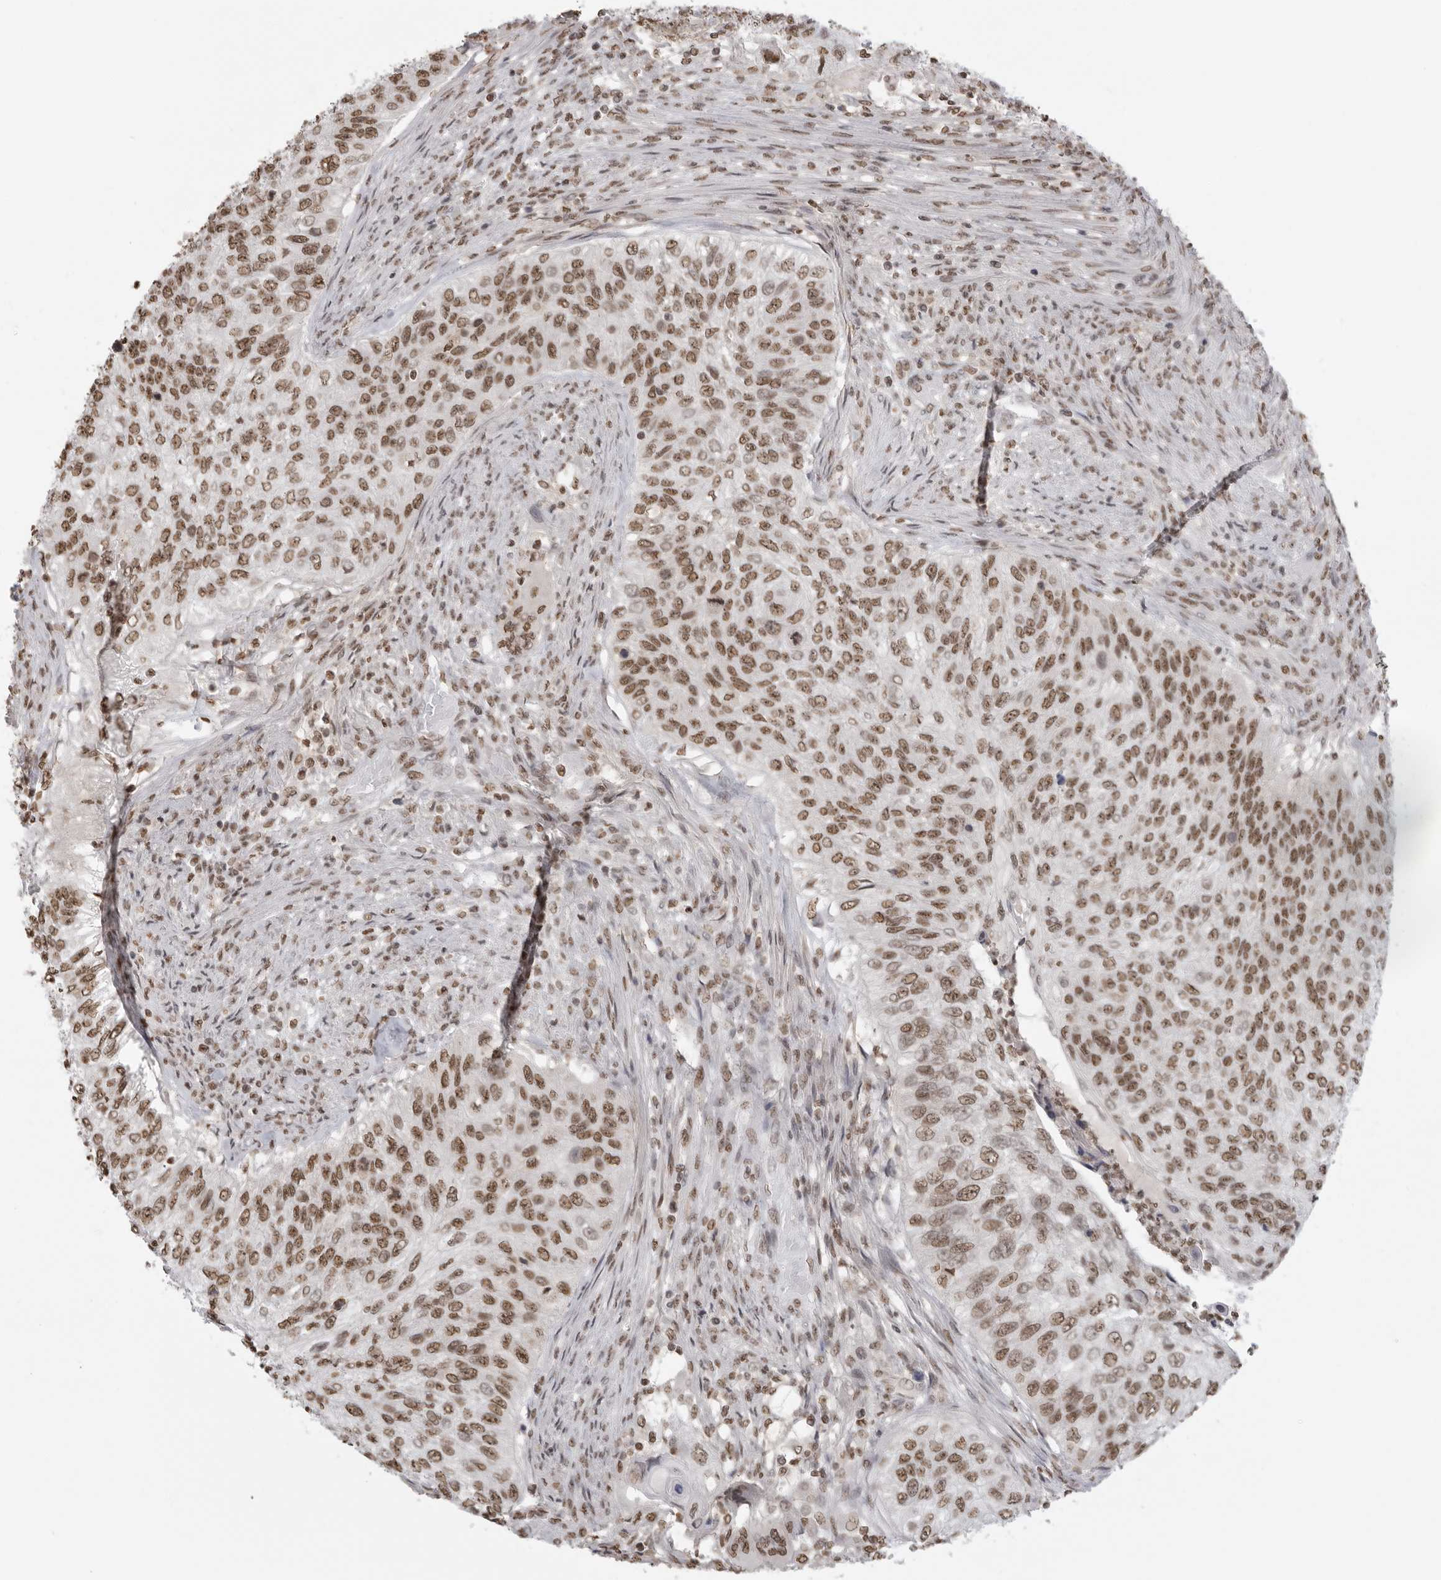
{"staining": {"intensity": "moderate", "quantity": ">75%", "location": "nuclear"}, "tissue": "urothelial cancer", "cell_type": "Tumor cells", "image_type": "cancer", "snomed": [{"axis": "morphology", "description": "Urothelial carcinoma, High grade"}, {"axis": "topography", "description": "Urinary bladder"}], "caption": "Protein staining of urothelial cancer tissue demonstrates moderate nuclear positivity in approximately >75% of tumor cells. The protein is shown in brown color, while the nuclei are stained blue.", "gene": "RPA2", "patient": {"sex": "female", "age": 60}}